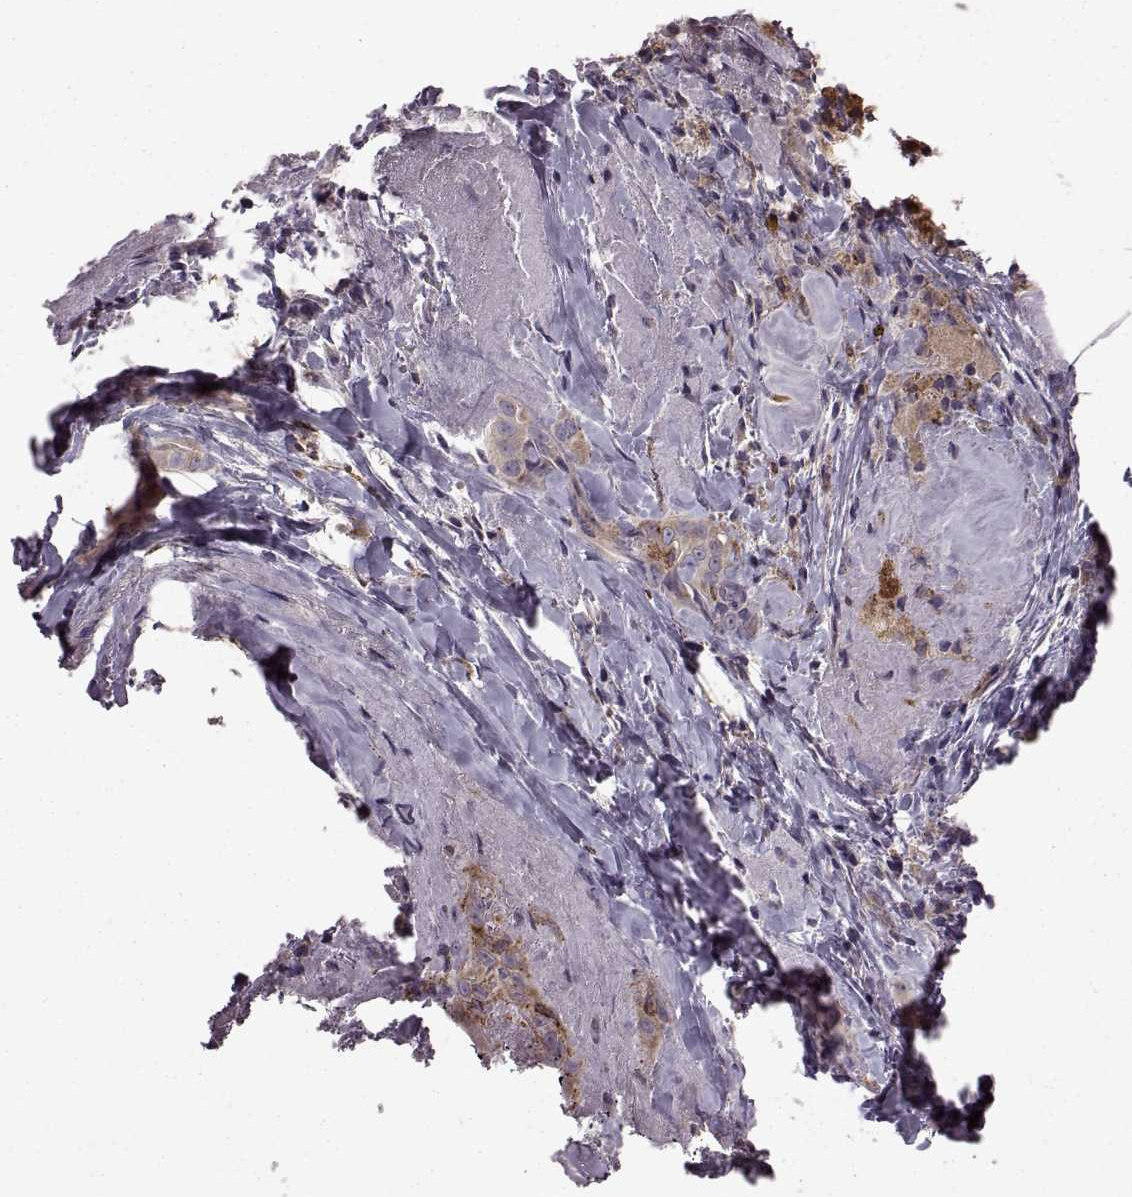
{"staining": {"intensity": "negative", "quantity": "none", "location": "none"}, "tissue": "thyroid cancer", "cell_type": "Tumor cells", "image_type": "cancer", "snomed": [{"axis": "morphology", "description": "Papillary adenocarcinoma, NOS"}, {"axis": "morphology", "description": "Papillary adenoma metastatic"}, {"axis": "topography", "description": "Thyroid gland"}], "caption": "A micrograph of papillary adenocarcinoma (thyroid) stained for a protein demonstrates no brown staining in tumor cells.", "gene": "B3GNT6", "patient": {"sex": "female", "age": 50}}